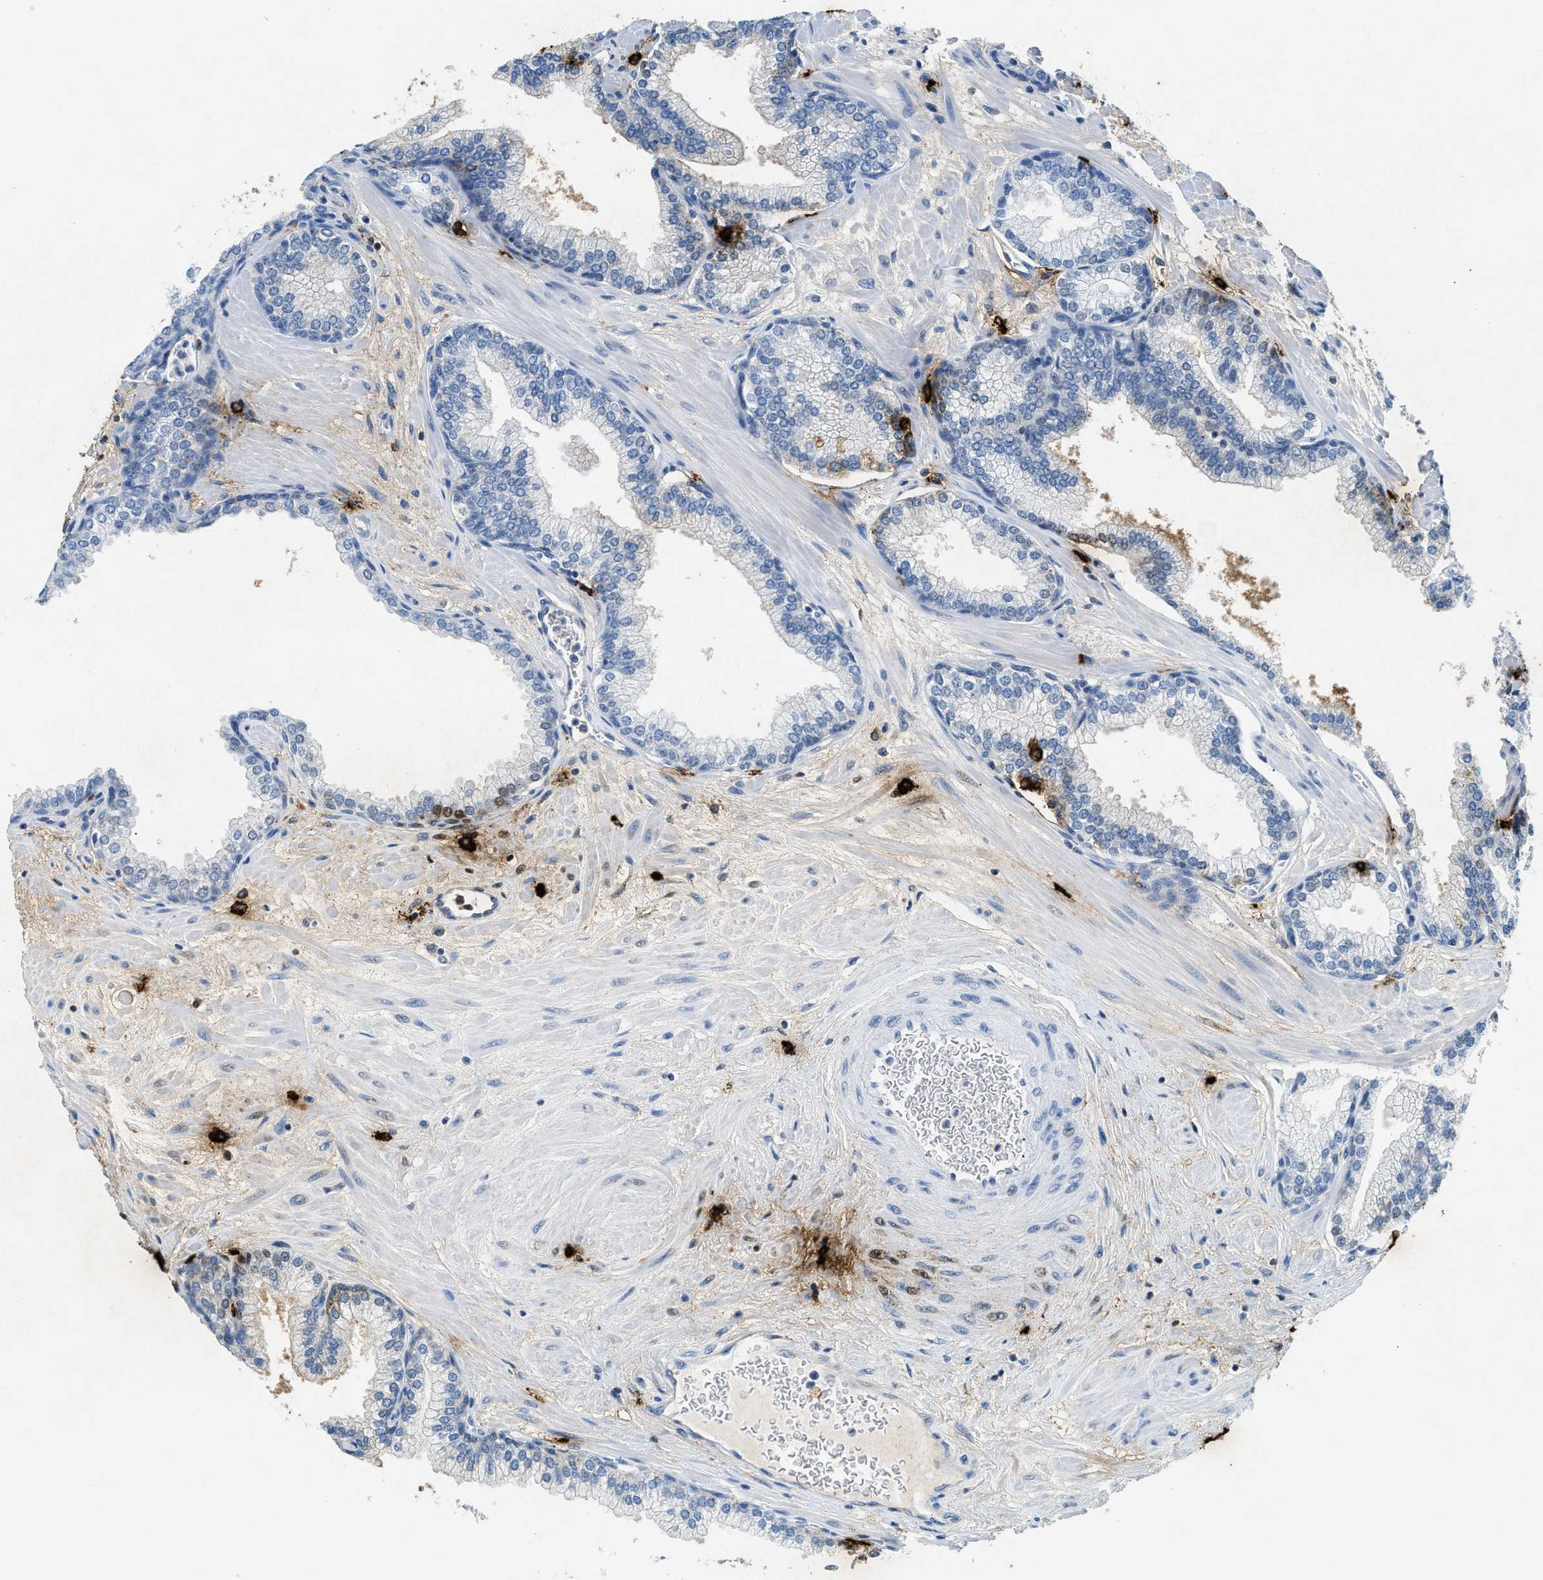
{"staining": {"intensity": "weak", "quantity": "<25%", "location": "cytoplasmic/membranous"}, "tissue": "prostate", "cell_type": "Glandular cells", "image_type": "normal", "snomed": [{"axis": "morphology", "description": "Normal tissue, NOS"}, {"axis": "morphology", "description": "Urothelial carcinoma, Low grade"}, {"axis": "topography", "description": "Urinary bladder"}, {"axis": "topography", "description": "Prostate"}], "caption": "Immunohistochemistry of unremarkable human prostate shows no staining in glandular cells. (Stains: DAB immunohistochemistry (IHC) with hematoxylin counter stain, Microscopy: brightfield microscopy at high magnification).", "gene": "TPSAB1", "patient": {"sex": "male", "age": 60}}